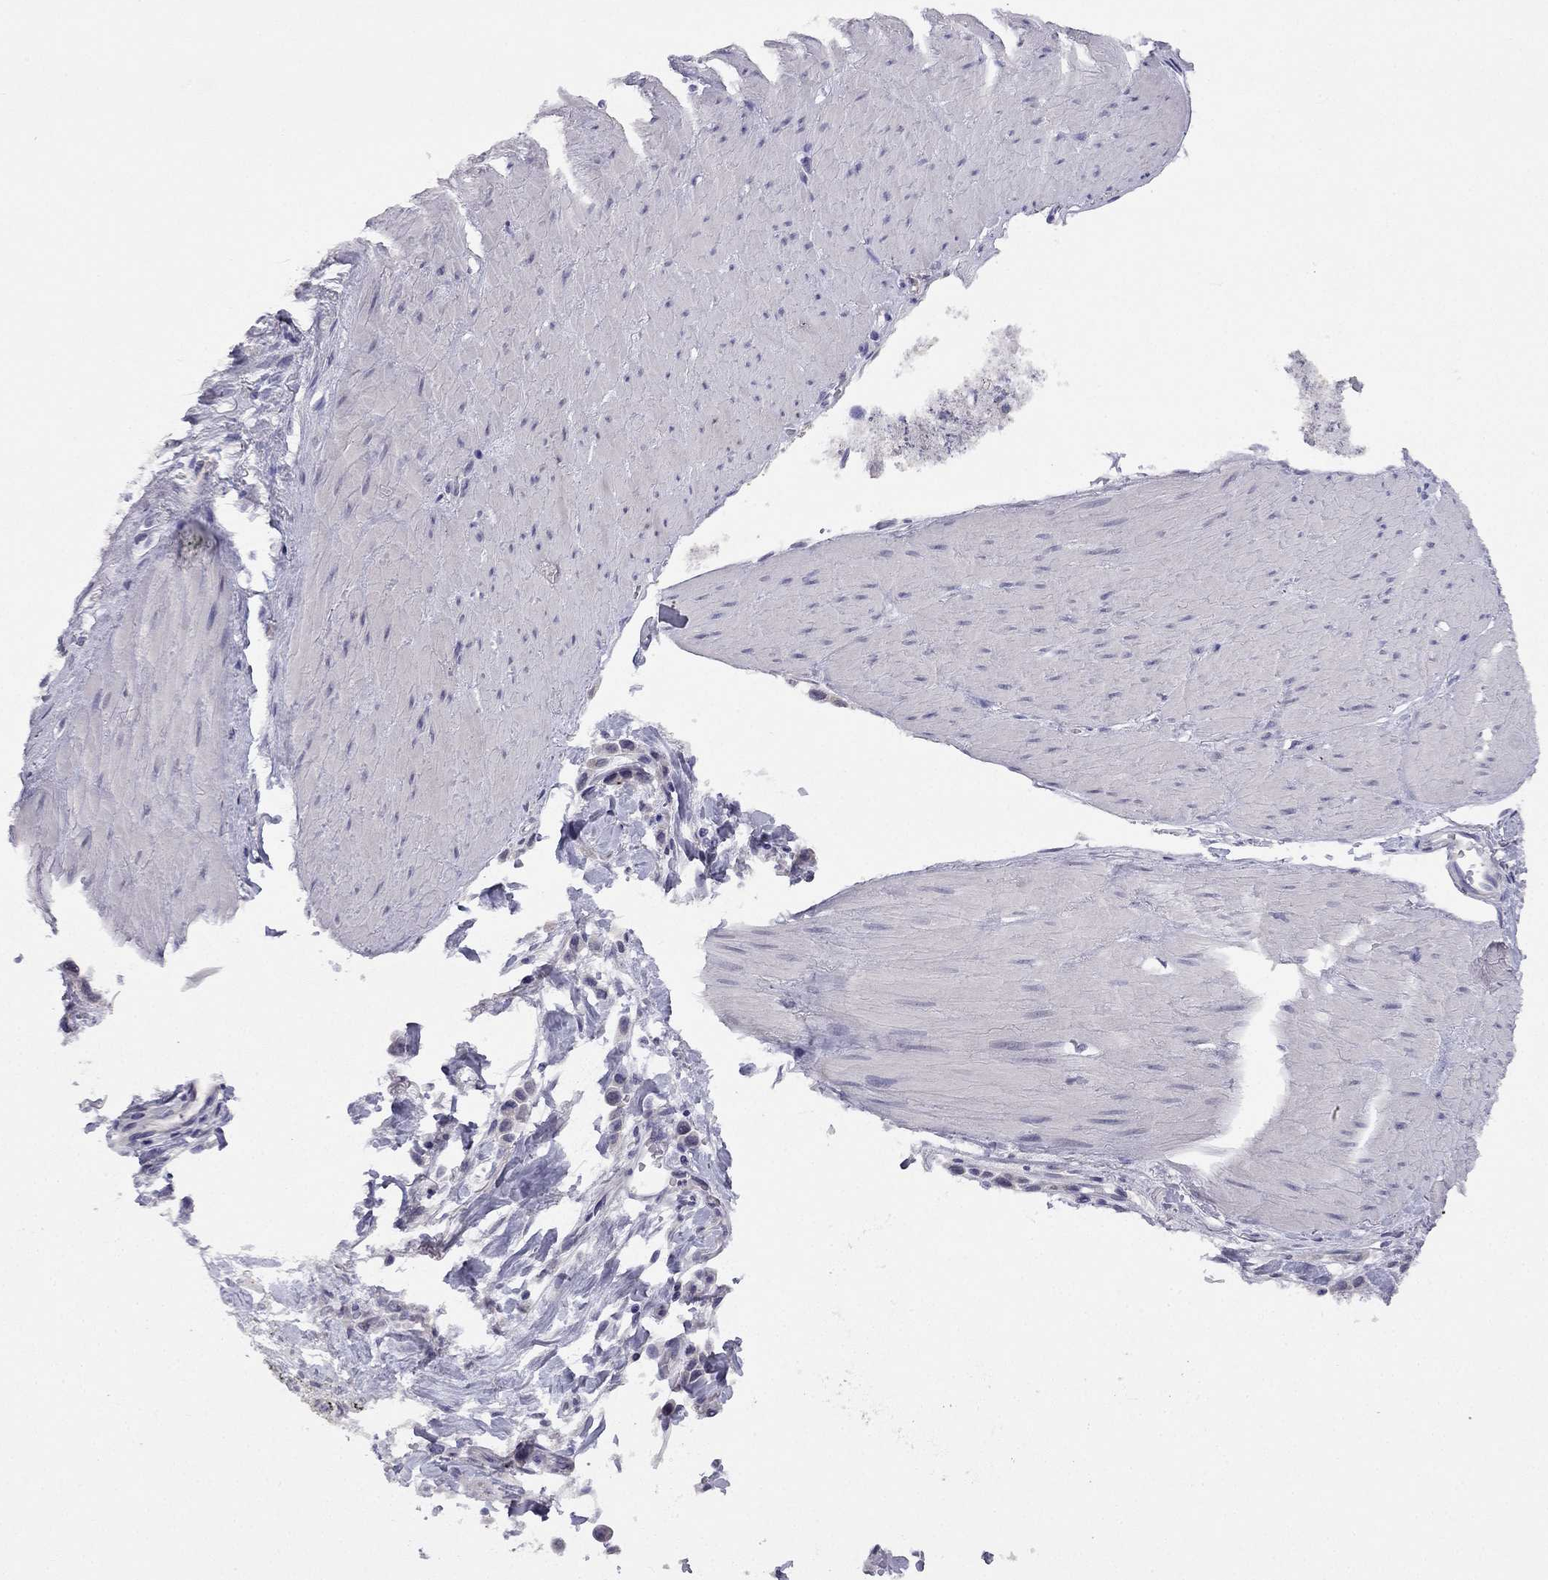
{"staining": {"intensity": "negative", "quantity": "none", "location": "none"}, "tissue": "stomach cancer", "cell_type": "Tumor cells", "image_type": "cancer", "snomed": [{"axis": "morphology", "description": "Adenocarcinoma, NOS"}, {"axis": "topography", "description": "Stomach"}], "caption": "High magnification brightfield microscopy of stomach cancer stained with DAB (brown) and counterstained with hematoxylin (blue): tumor cells show no significant positivity.", "gene": "C16orf89", "patient": {"sex": "male", "age": 47}}